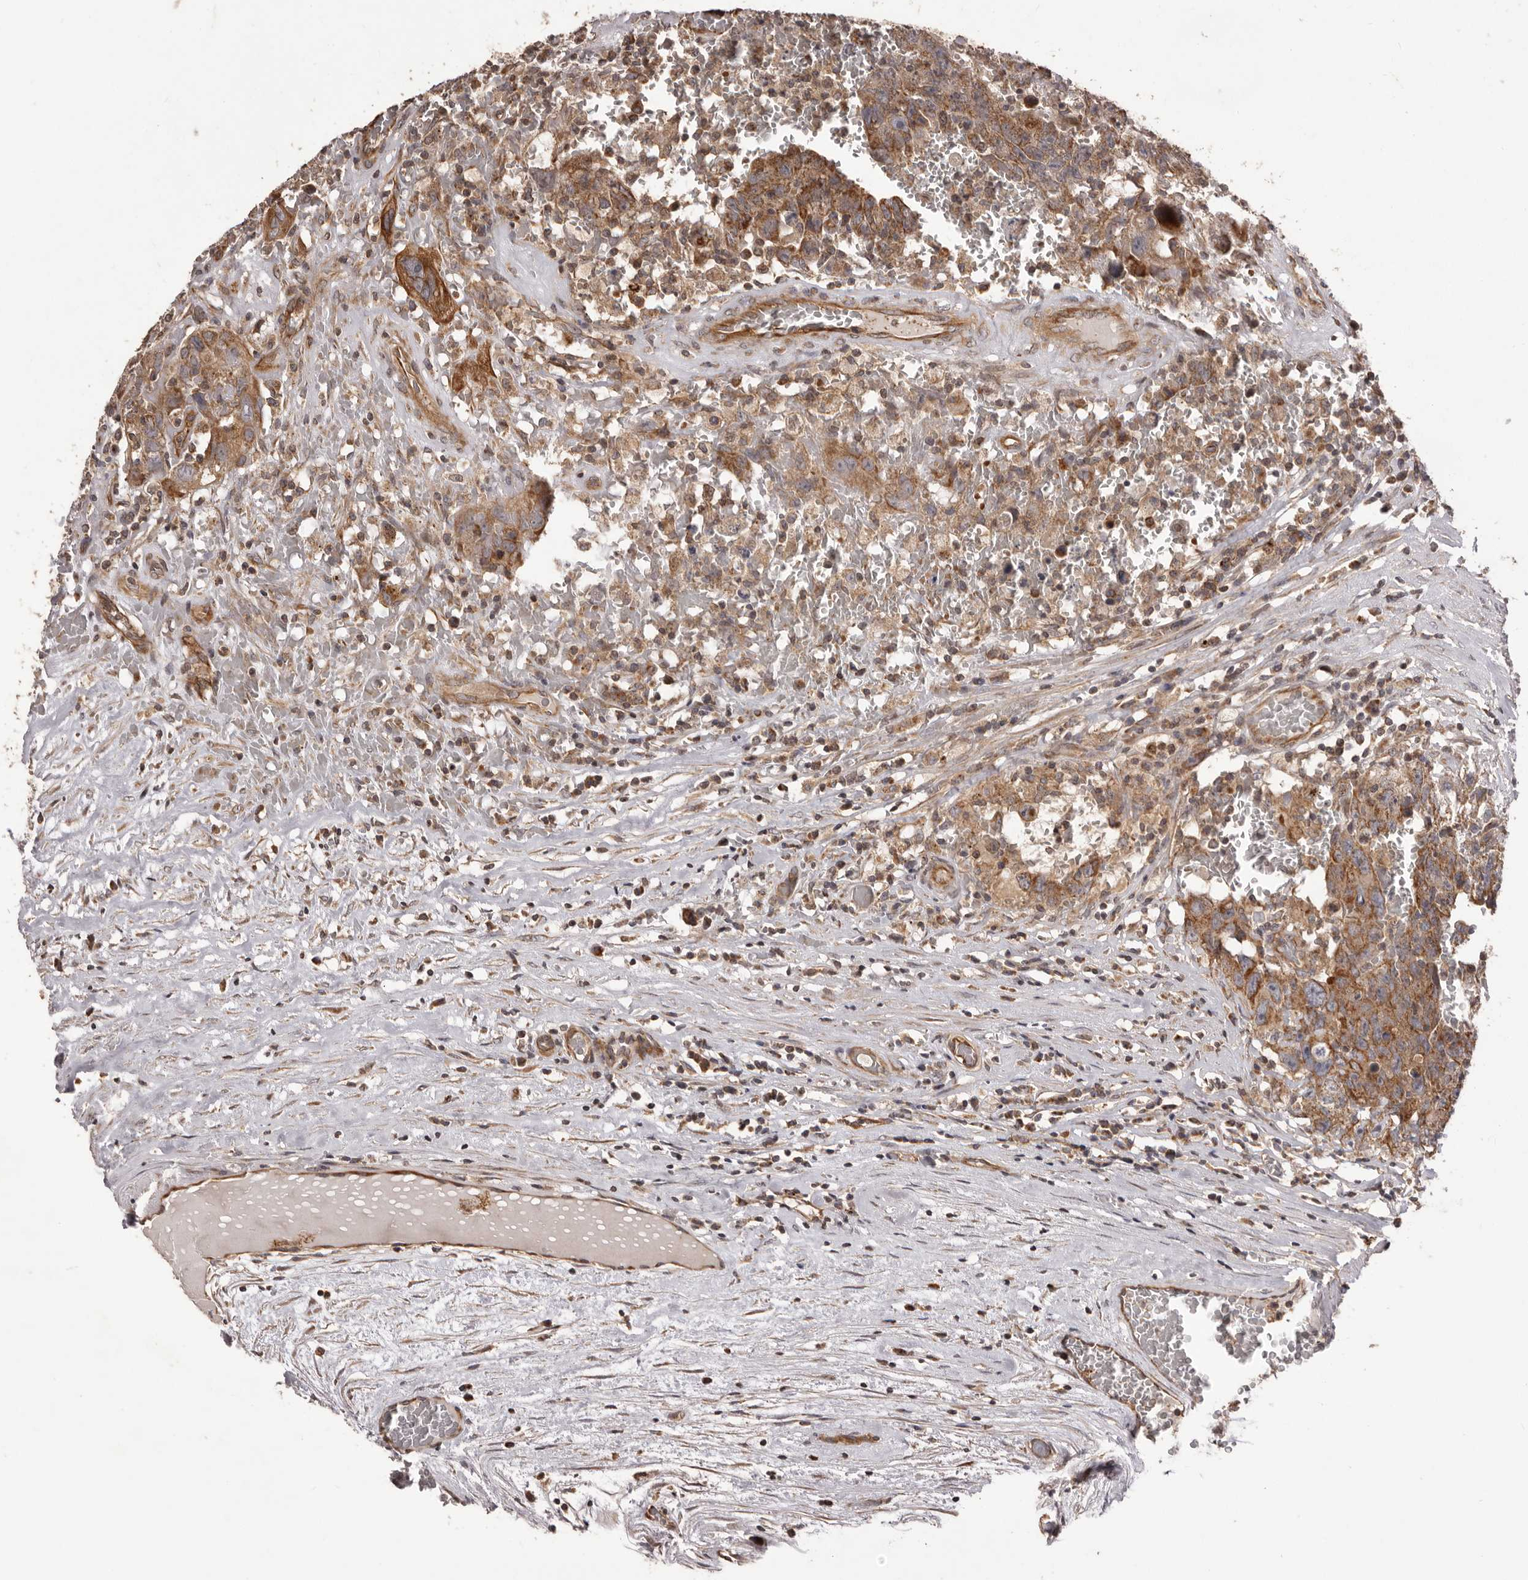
{"staining": {"intensity": "moderate", "quantity": ">75%", "location": "cytoplasmic/membranous"}, "tissue": "testis cancer", "cell_type": "Tumor cells", "image_type": "cancer", "snomed": [{"axis": "morphology", "description": "Carcinoma, Embryonal, NOS"}, {"axis": "topography", "description": "Testis"}], "caption": "Immunohistochemistry (IHC) staining of testis embryonal carcinoma, which reveals medium levels of moderate cytoplasmic/membranous positivity in about >75% of tumor cells indicating moderate cytoplasmic/membranous protein staining. The staining was performed using DAB (3,3'-diaminobenzidine) (brown) for protein detection and nuclei were counterstained in hematoxylin (blue).", "gene": "QRSL1", "patient": {"sex": "male", "age": 26}}